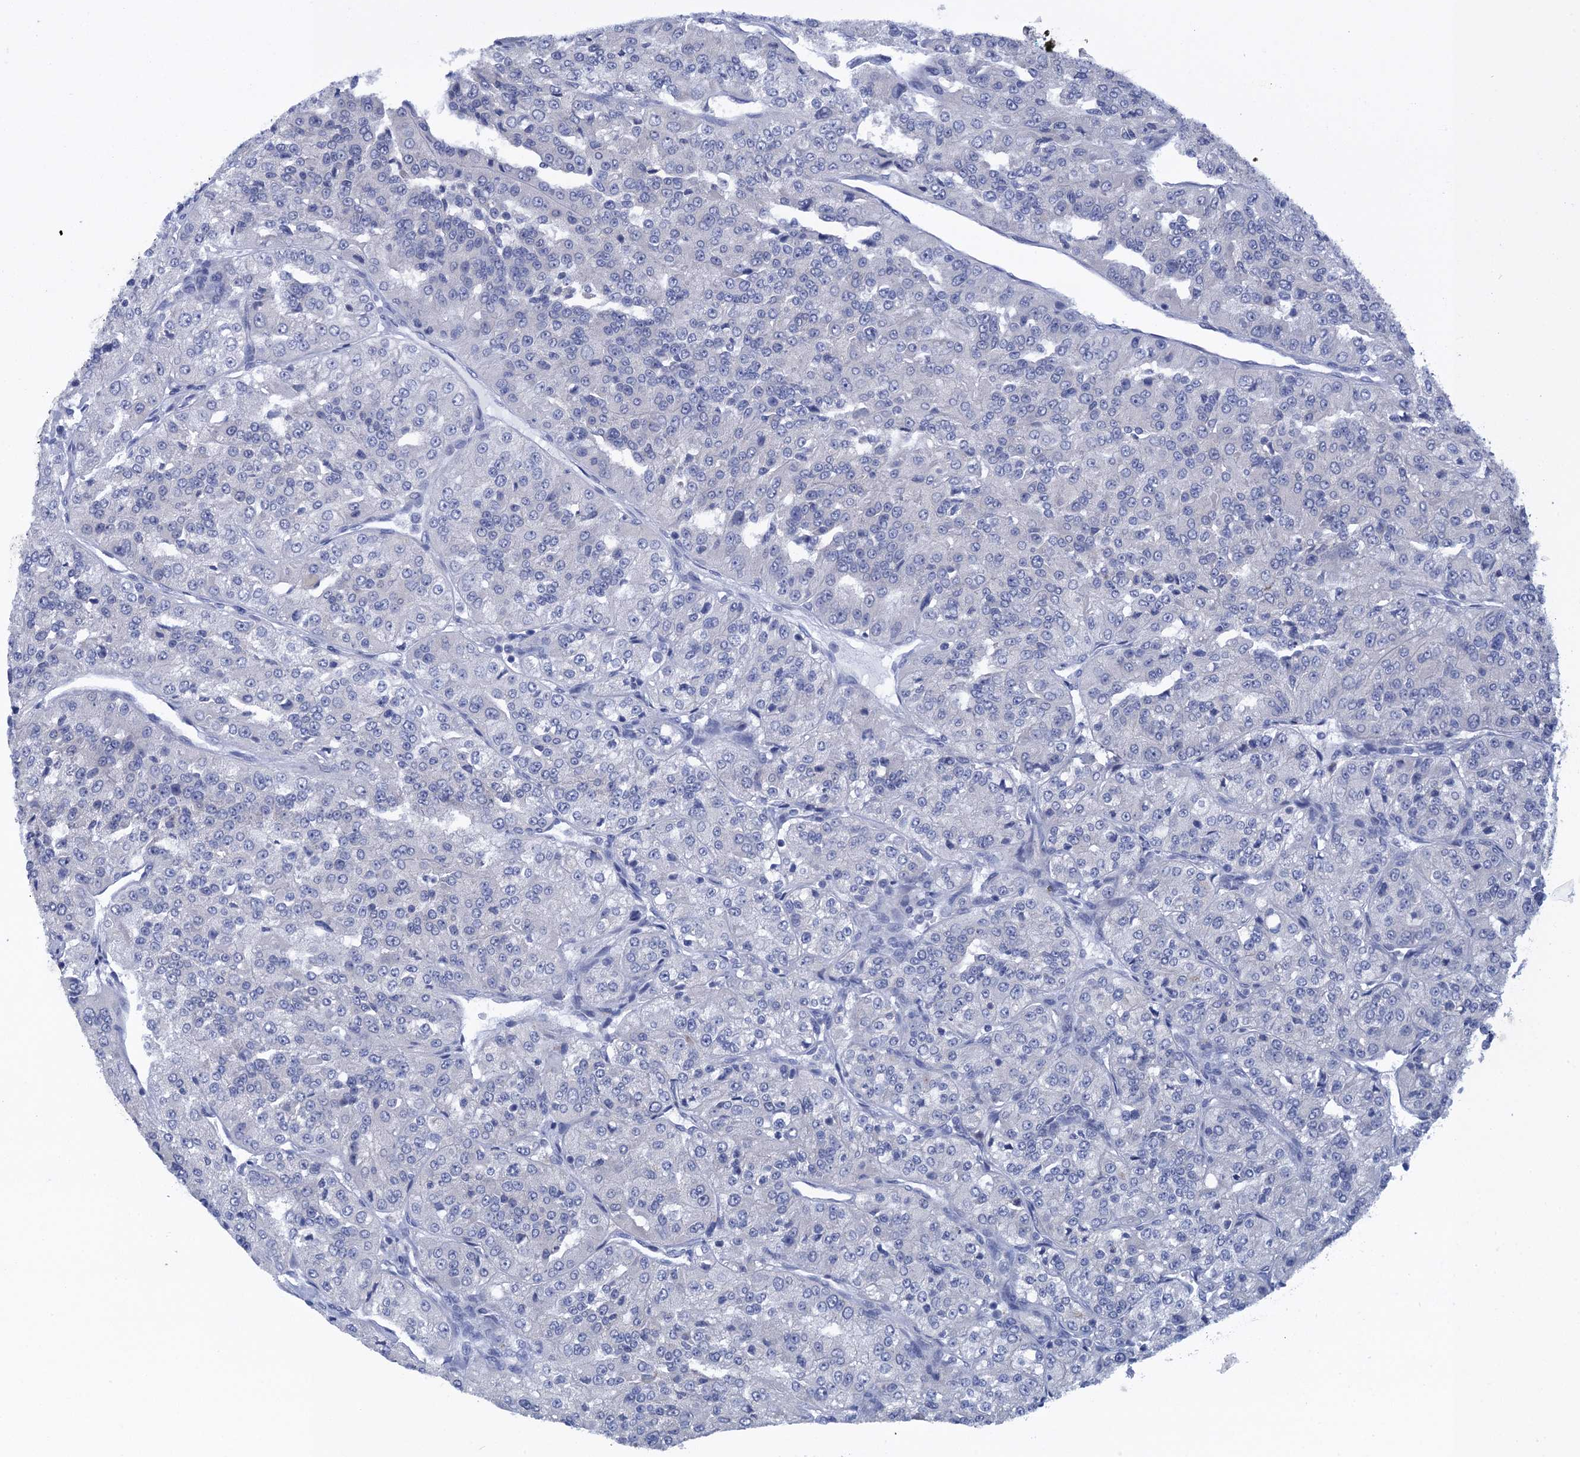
{"staining": {"intensity": "negative", "quantity": "none", "location": "none"}, "tissue": "renal cancer", "cell_type": "Tumor cells", "image_type": "cancer", "snomed": [{"axis": "morphology", "description": "Adenocarcinoma, NOS"}, {"axis": "topography", "description": "Kidney"}], "caption": "An image of human renal cancer is negative for staining in tumor cells. The staining is performed using DAB brown chromogen with nuclei counter-stained in using hematoxylin.", "gene": "SCEL", "patient": {"sex": "female", "age": 63}}